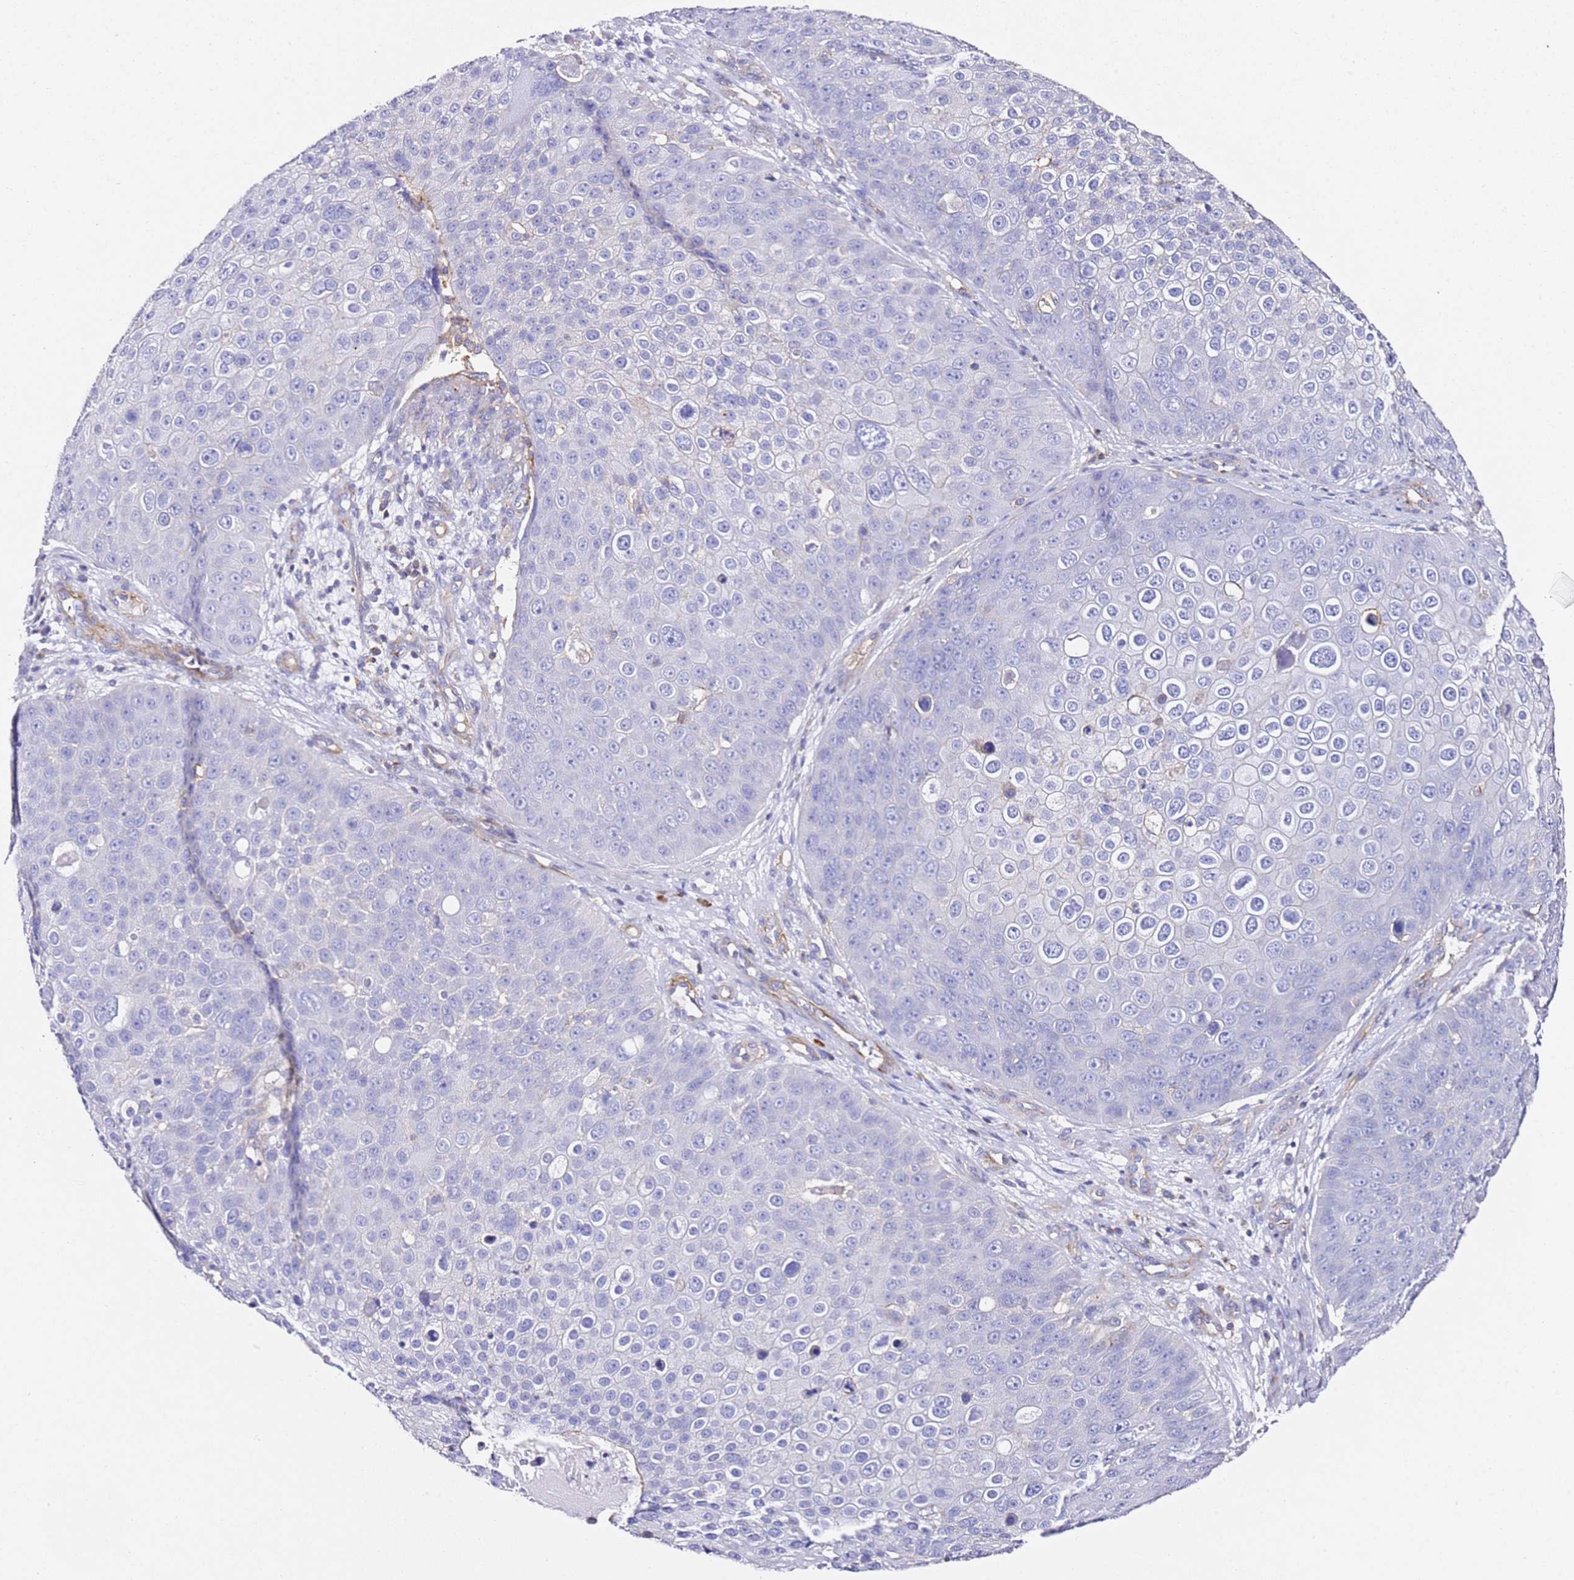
{"staining": {"intensity": "negative", "quantity": "none", "location": "none"}, "tissue": "skin cancer", "cell_type": "Tumor cells", "image_type": "cancer", "snomed": [{"axis": "morphology", "description": "Squamous cell carcinoma, NOS"}, {"axis": "topography", "description": "Skin"}], "caption": "DAB immunohistochemical staining of skin cancer (squamous cell carcinoma) displays no significant staining in tumor cells. The staining was performed using DAB to visualize the protein expression in brown, while the nuclei were stained in blue with hematoxylin (Magnification: 20x).", "gene": "ZNF671", "patient": {"sex": "male", "age": 71}}